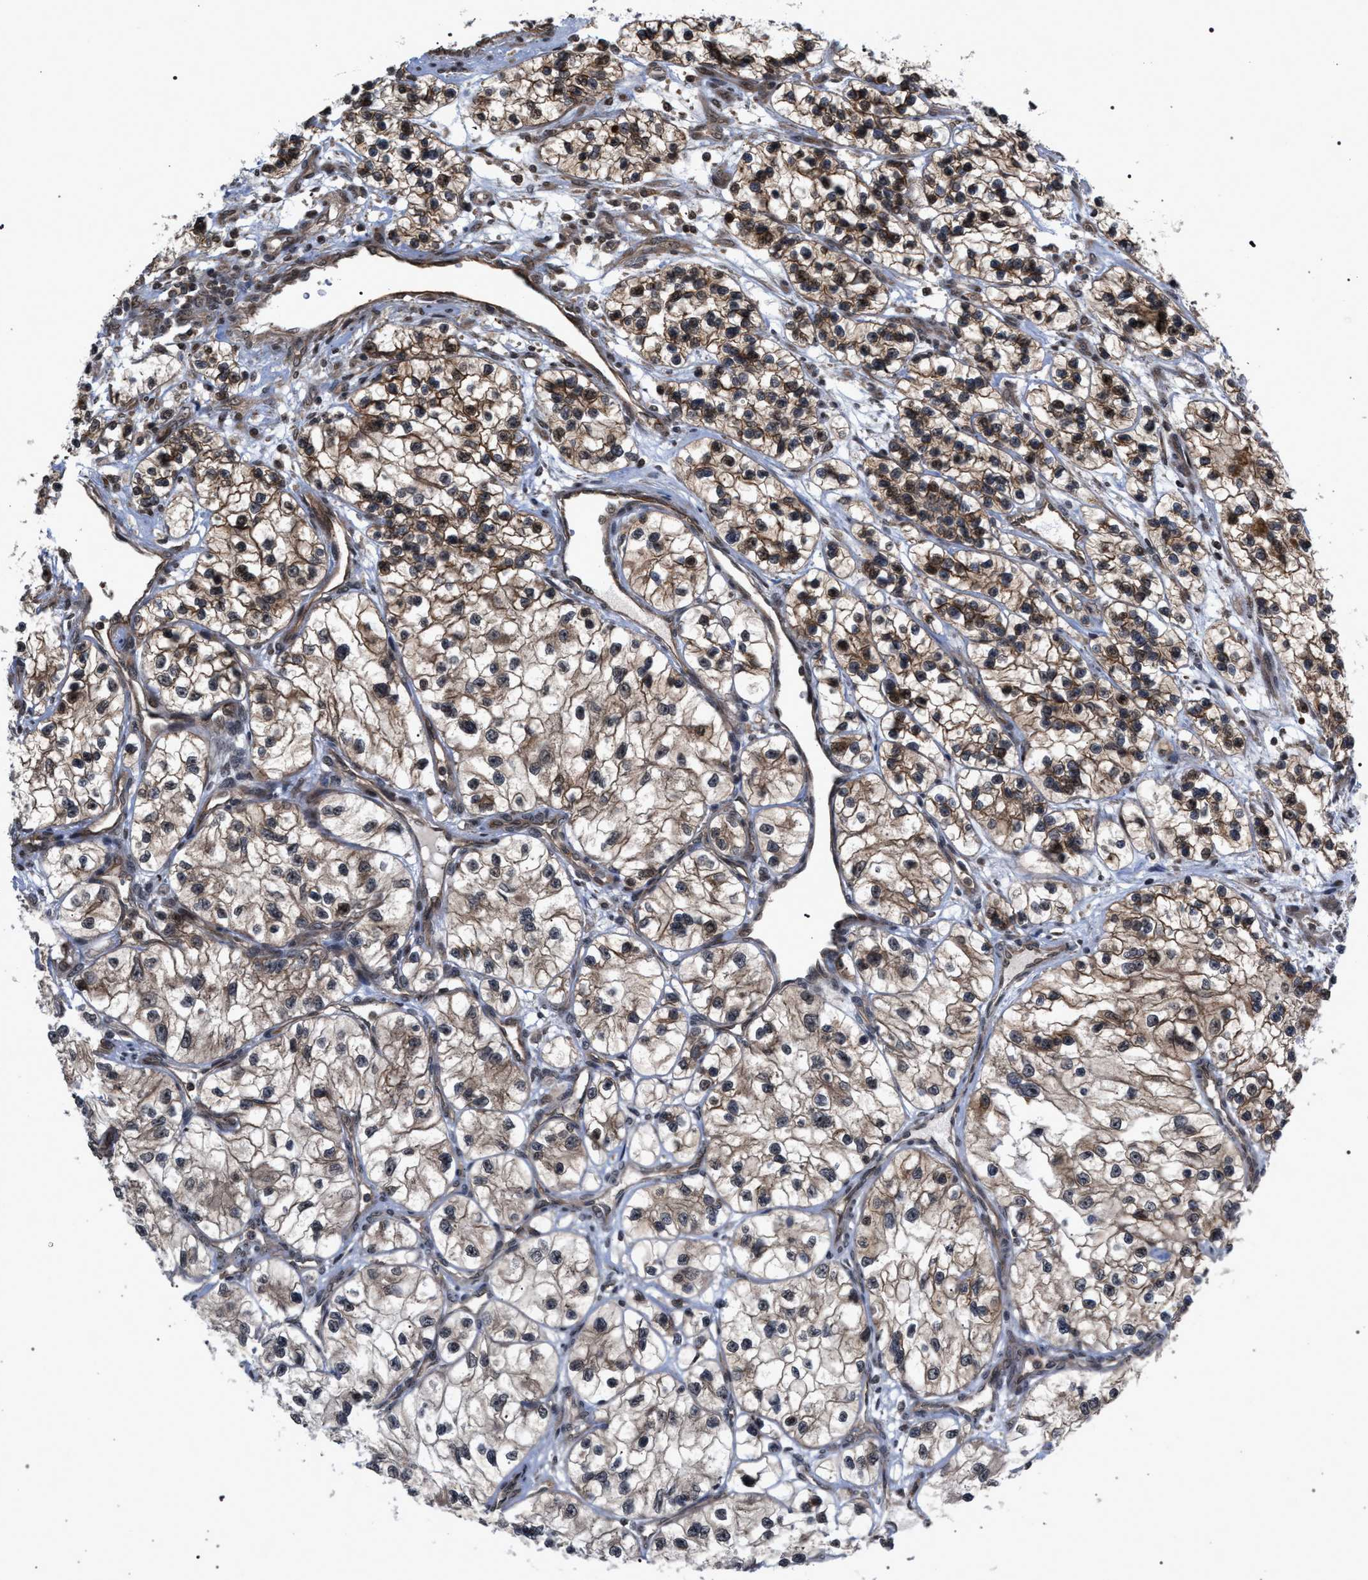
{"staining": {"intensity": "moderate", "quantity": ">75%", "location": "cytoplasmic/membranous"}, "tissue": "renal cancer", "cell_type": "Tumor cells", "image_type": "cancer", "snomed": [{"axis": "morphology", "description": "Adenocarcinoma, NOS"}, {"axis": "topography", "description": "Kidney"}], "caption": "A brown stain labels moderate cytoplasmic/membranous positivity of a protein in renal cancer tumor cells.", "gene": "IRAK4", "patient": {"sex": "female", "age": 57}}